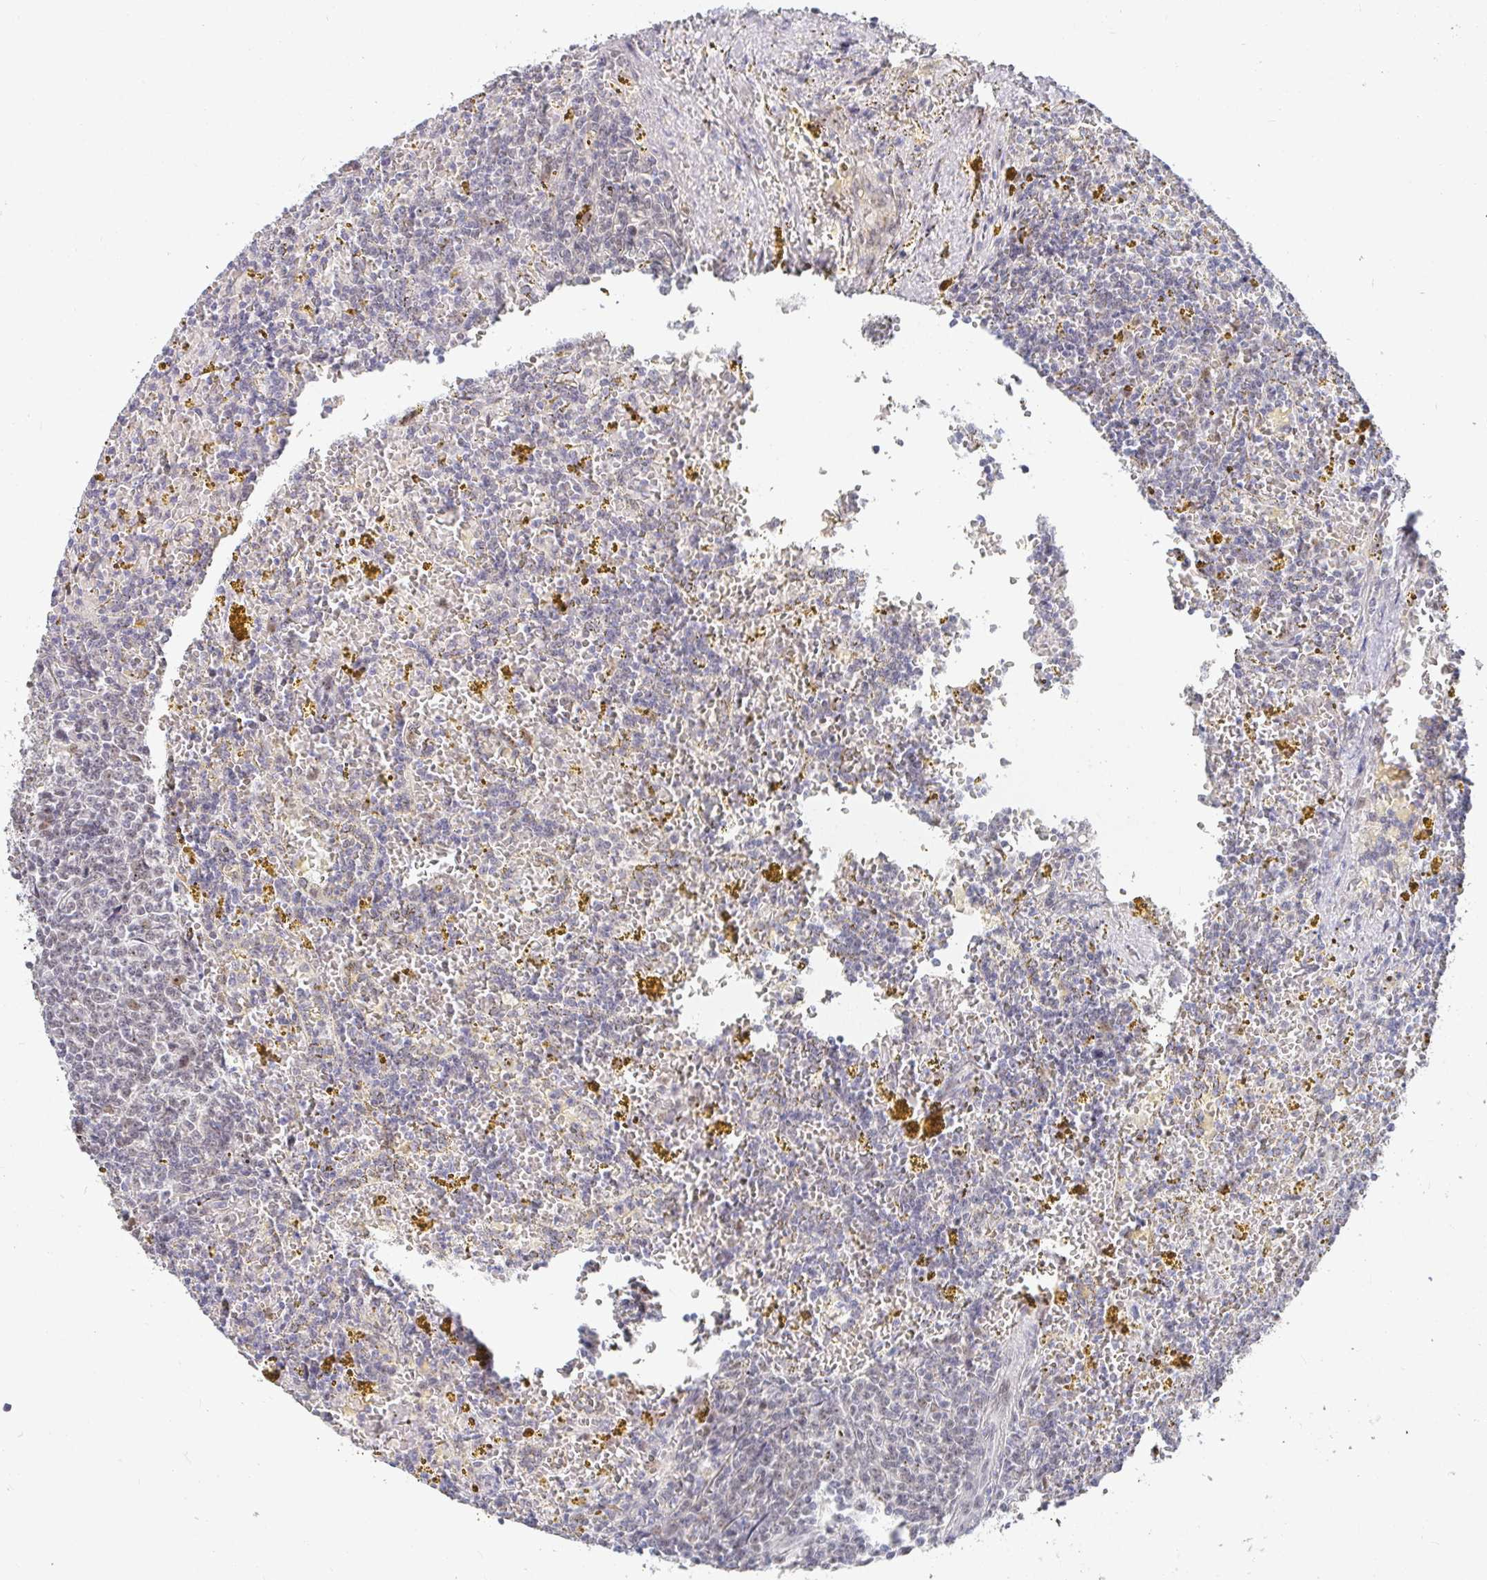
{"staining": {"intensity": "negative", "quantity": "none", "location": "none"}, "tissue": "lymphoma", "cell_type": "Tumor cells", "image_type": "cancer", "snomed": [{"axis": "morphology", "description": "Malignant lymphoma, non-Hodgkin's type, Low grade"}, {"axis": "topography", "description": "Spleen"}, {"axis": "topography", "description": "Lymph node"}], "caption": "High magnification brightfield microscopy of lymphoma stained with DAB (brown) and counterstained with hematoxylin (blue): tumor cells show no significant staining. (DAB (3,3'-diaminobenzidine) immunohistochemistry (IHC) with hematoxylin counter stain).", "gene": "RCOR1", "patient": {"sex": "female", "age": 66}}